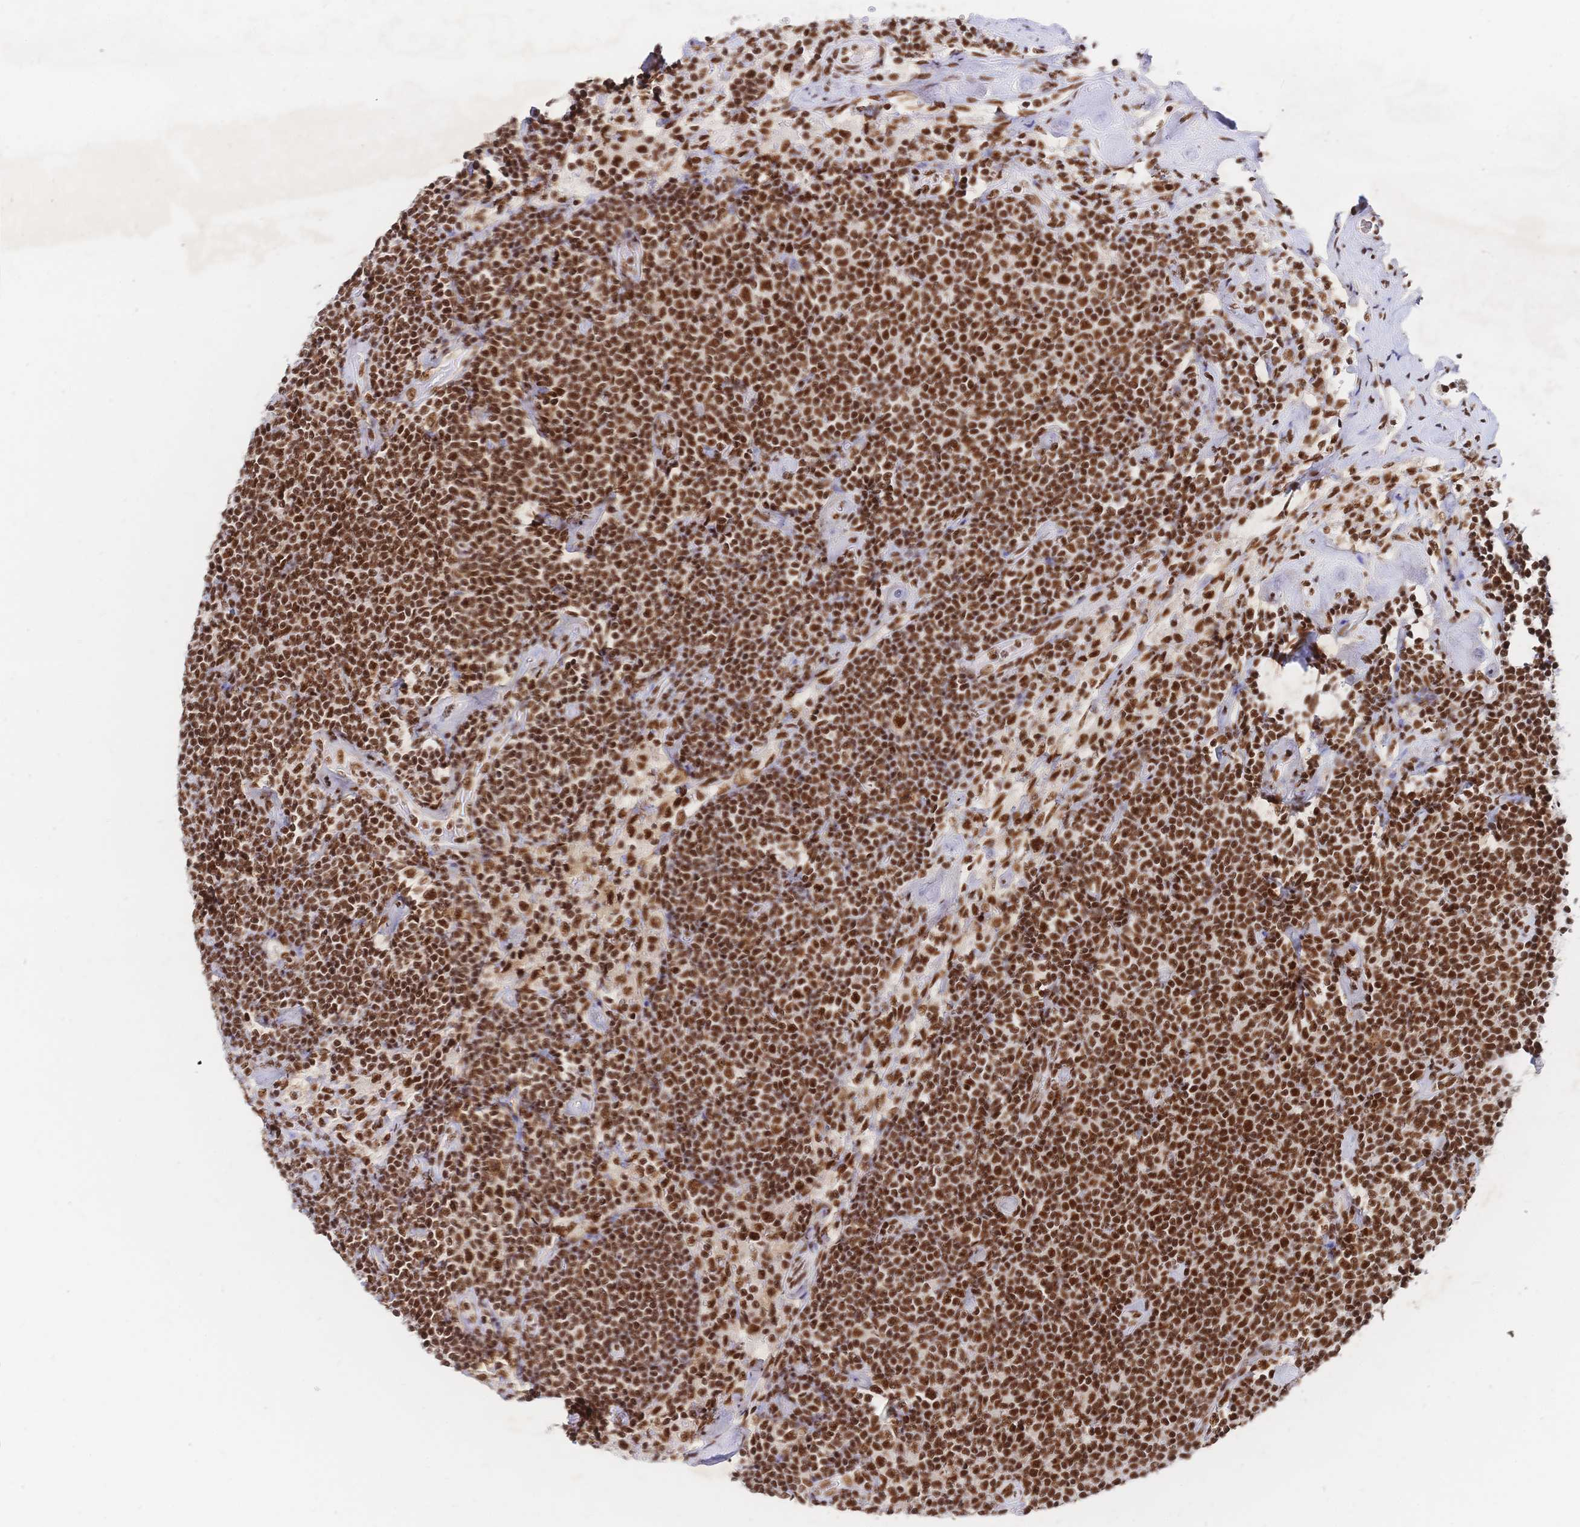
{"staining": {"intensity": "strong", "quantity": ">75%", "location": "nuclear"}, "tissue": "lymphoma", "cell_type": "Tumor cells", "image_type": "cancer", "snomed": [{"axis": "morphology", "description": "Malignant lymphoma, non-Hodgkin's type, Low grade"}, {"axis": "topography", "description": "Lymph node"}], "caption": "Tumor cells reveal high levels of strong nuclear positivity in about >75% of cells in human lymphoma. (DAB (3,3'-diaminobenzidine) IHC, brown staining for protein, blue staining for nuclei).", "gene": "SRSF1", "patient": {"sex": "male", "age": 81}}